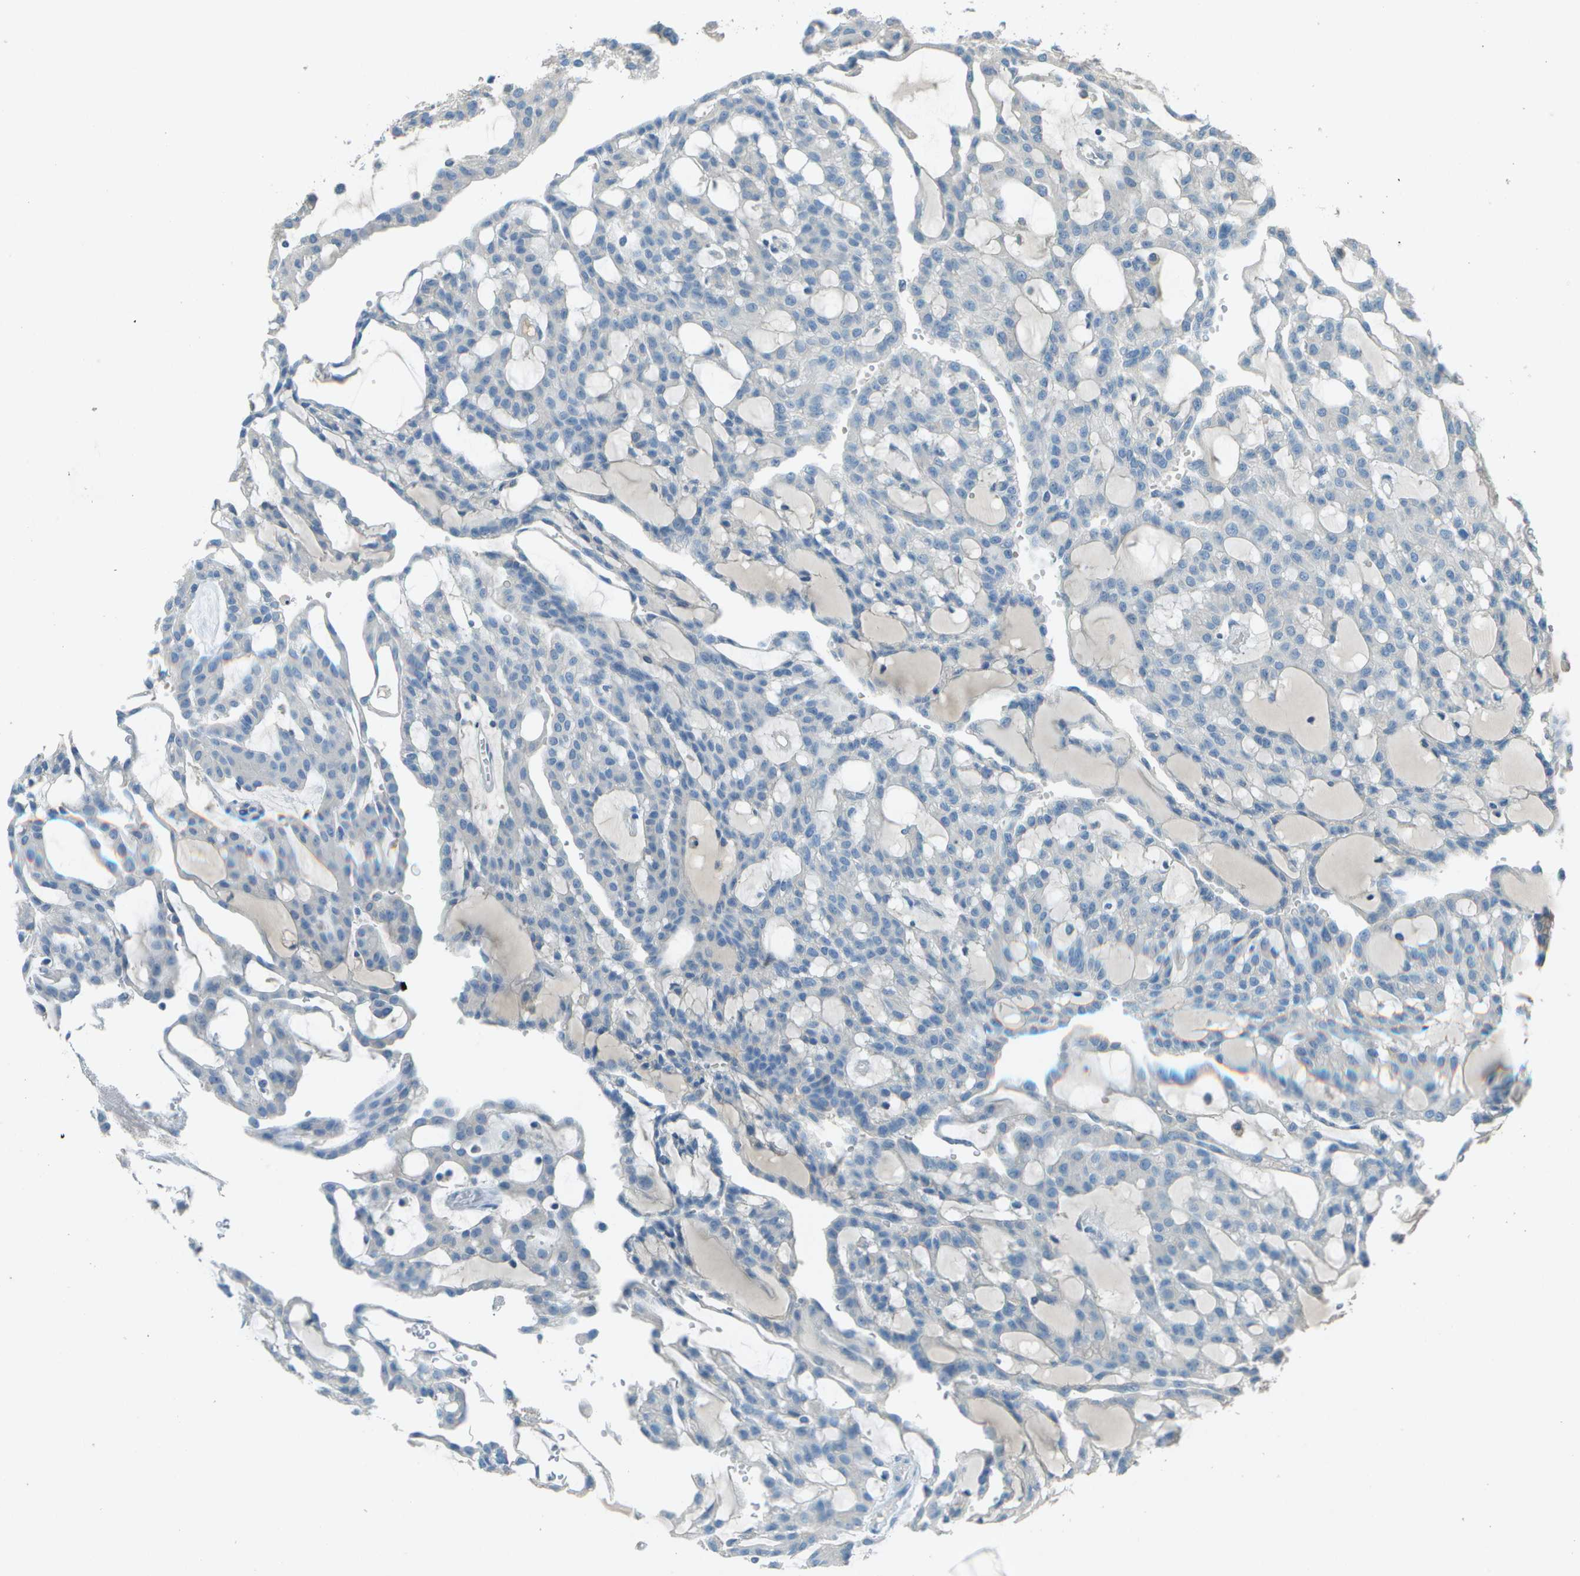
{"staining": {"intensity": "negative", "quantity": "none", "location": "none"}, "tissue": "renal cancer", "cell_type": "Tumor cells", "image_type": "cancer", "snomed": [{"axis": "morphology", "description": "Adenocarcinoma, NOS"}, {"axis": "topography", "description": "Kidney"}], "caption": "This is a photomicrograph of immunohistochemistry staining of renal adenocarcinoma, which shows no positivity in tumor cells. The staining was performed using DAB to visualize the protein expression in brown, while the nuclei were stained in blue with hematoxylin (Magnification: 20x).", "gene": "LGI2", "patient": {"sex": "male", "age": 63}}